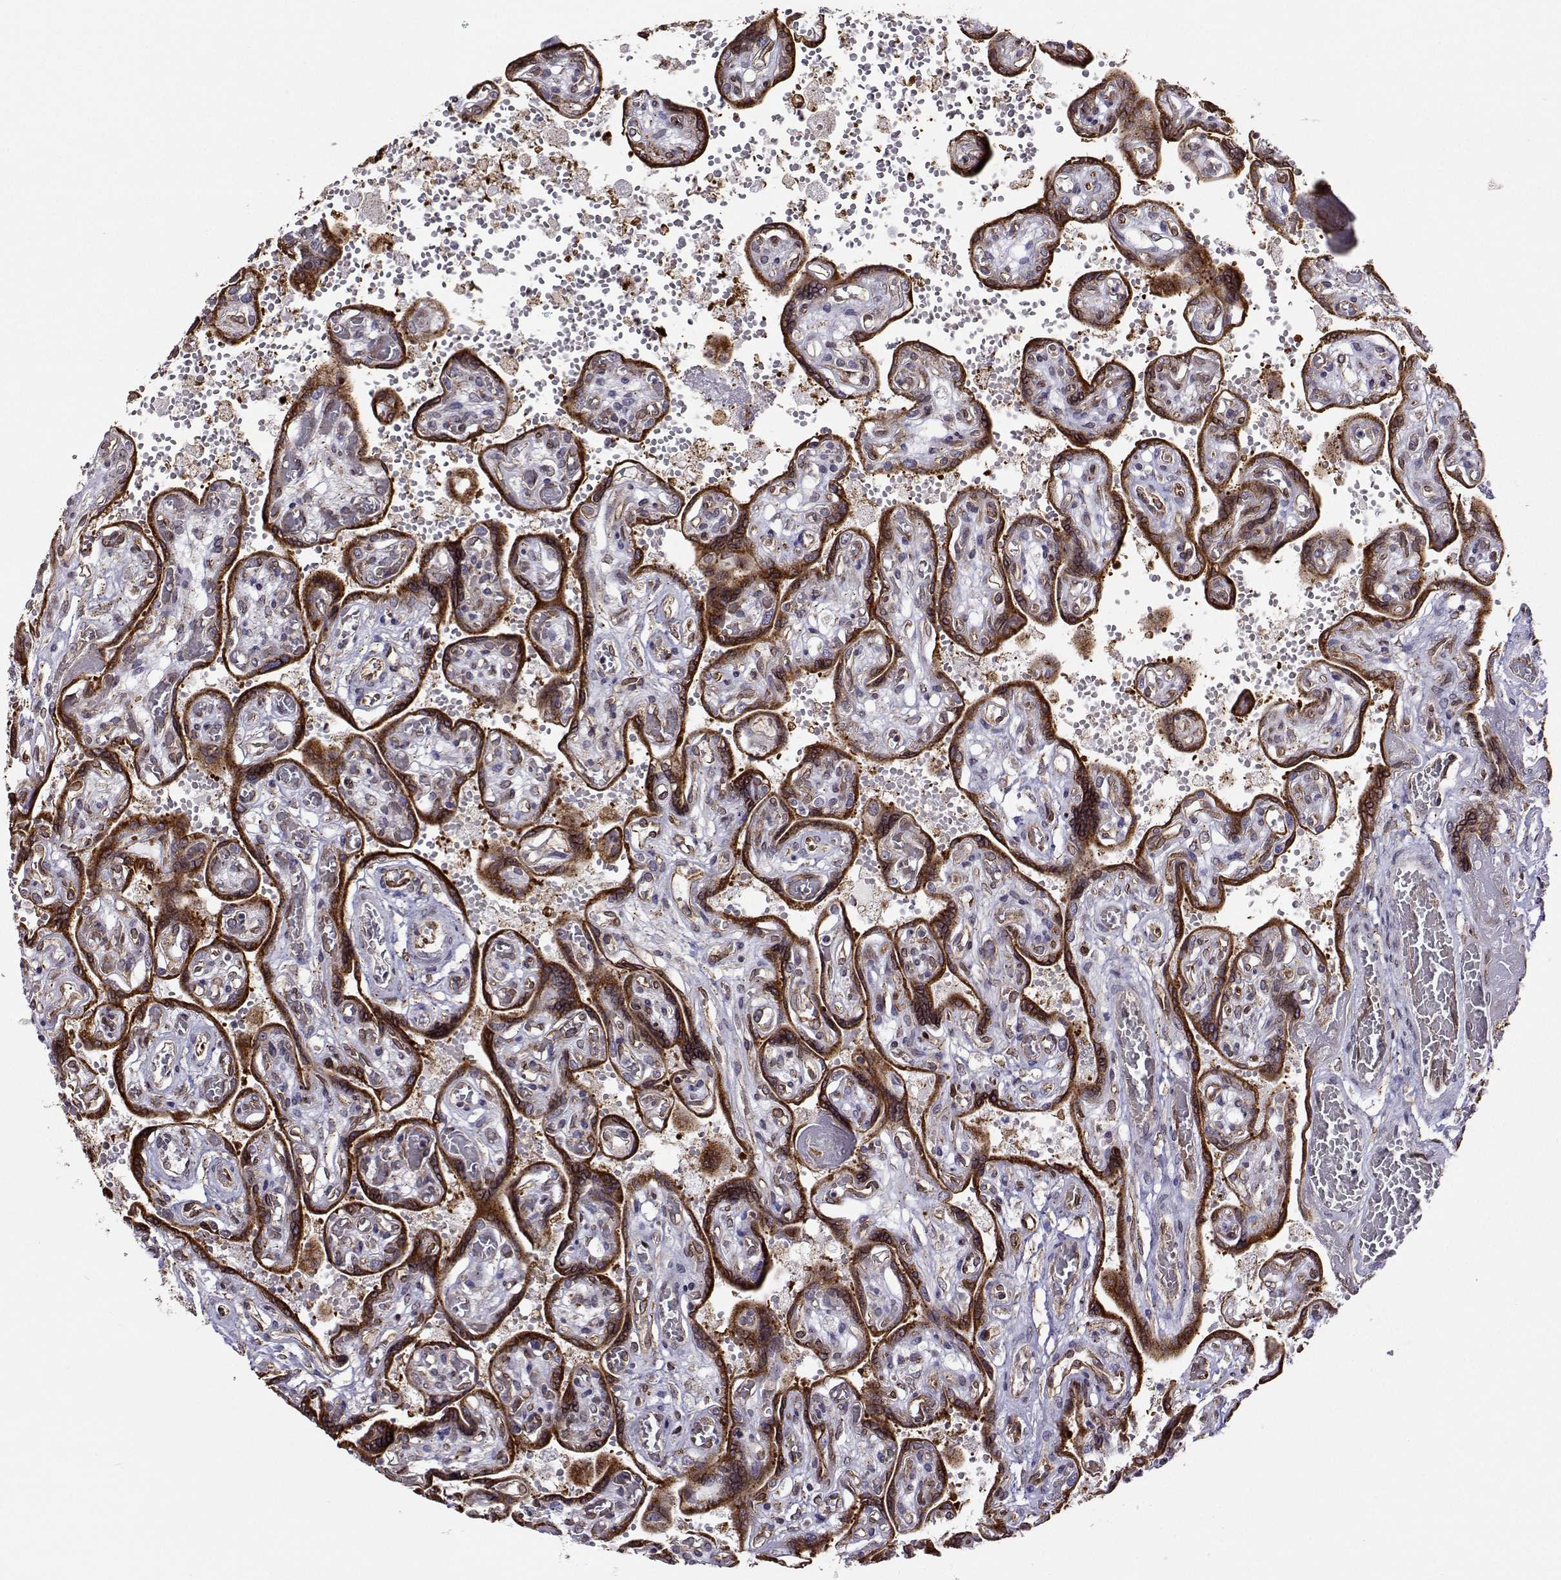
{"staining": {"intensity": "strong", "quantity": ">75%", "location": "cytoplasmic/membranous"}, "tissue": "placenta", "cell_type": "Decidual cells", "image_type": "normal", "snomed": [{"axis": "morphology", "description": "Normal tissue, NOS"}, {"axis": "topography", "description": "Placenta"}], "caption": "Protein expression analysis of unremarkable human placenta reveals strong cytoplasmic/membranous expression in about >75% of decidual cells.", "gene": "PGRMC2", "patient": {"sex": "female", "age": 32}}